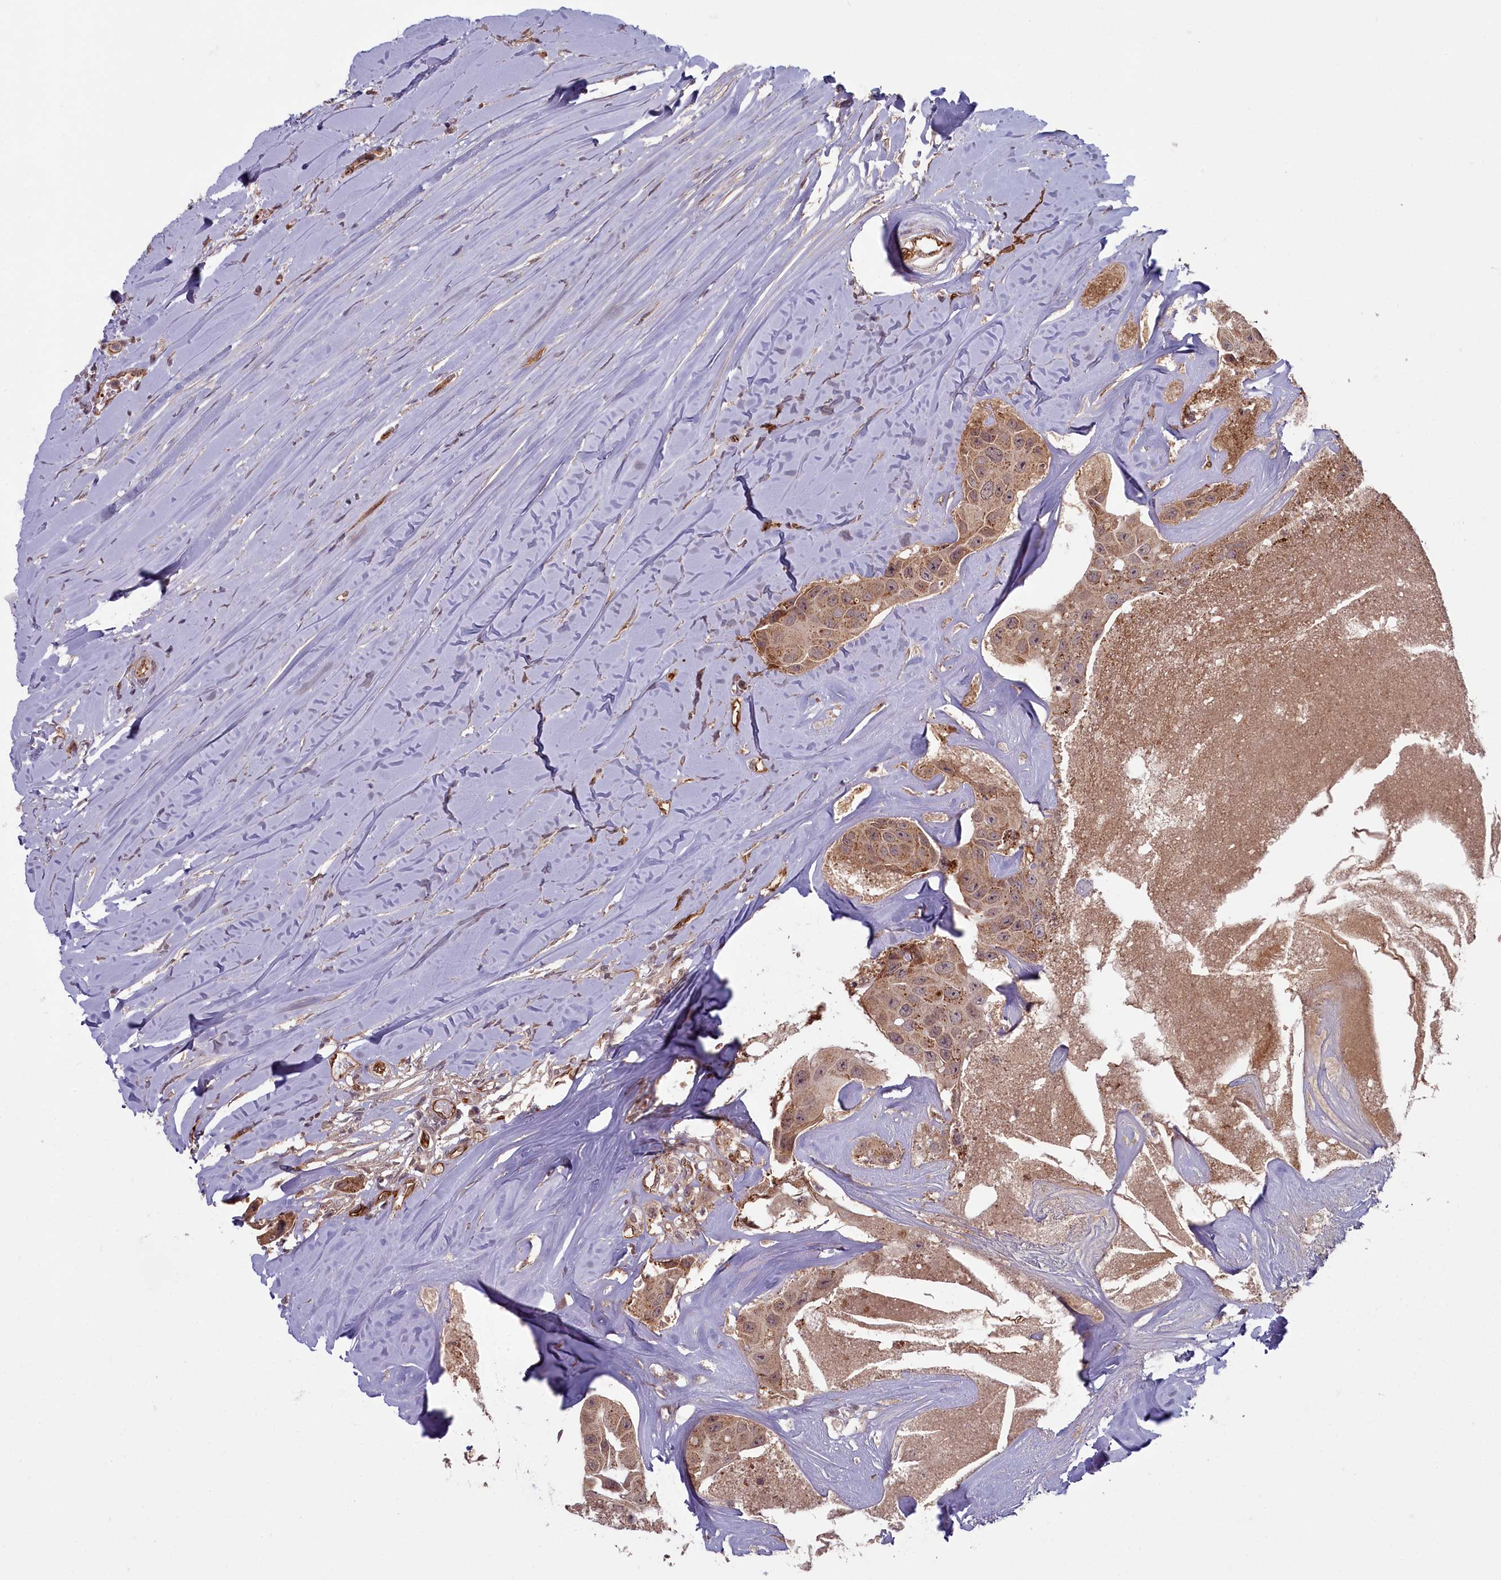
{"staining": {"intensity": "weak", "quantity": ">75%", "location": "cytoplasmic/membranous"}, "tissue": "head and neck cancer", "cell_type": "Tumor cells", "image_type": "cancer", "snomed": [{"axis": "morphology", "description": "Adenocarcinoma, NOS"}, {"axis": "morphology", "description": "Adenocarcinoma, metastatic, NOS"}, {"axis": "topography", "description": "Head-Neck"}], "caption": "Head and neck metastatic adenocarcinoma was stained to show a protein in brown. There is low levels of weak cytoplasmic/membranous positivity in about >75% of tumor cells.", "gene": "TSPYL4", "patient": {"sex": "male", "age": 75}}